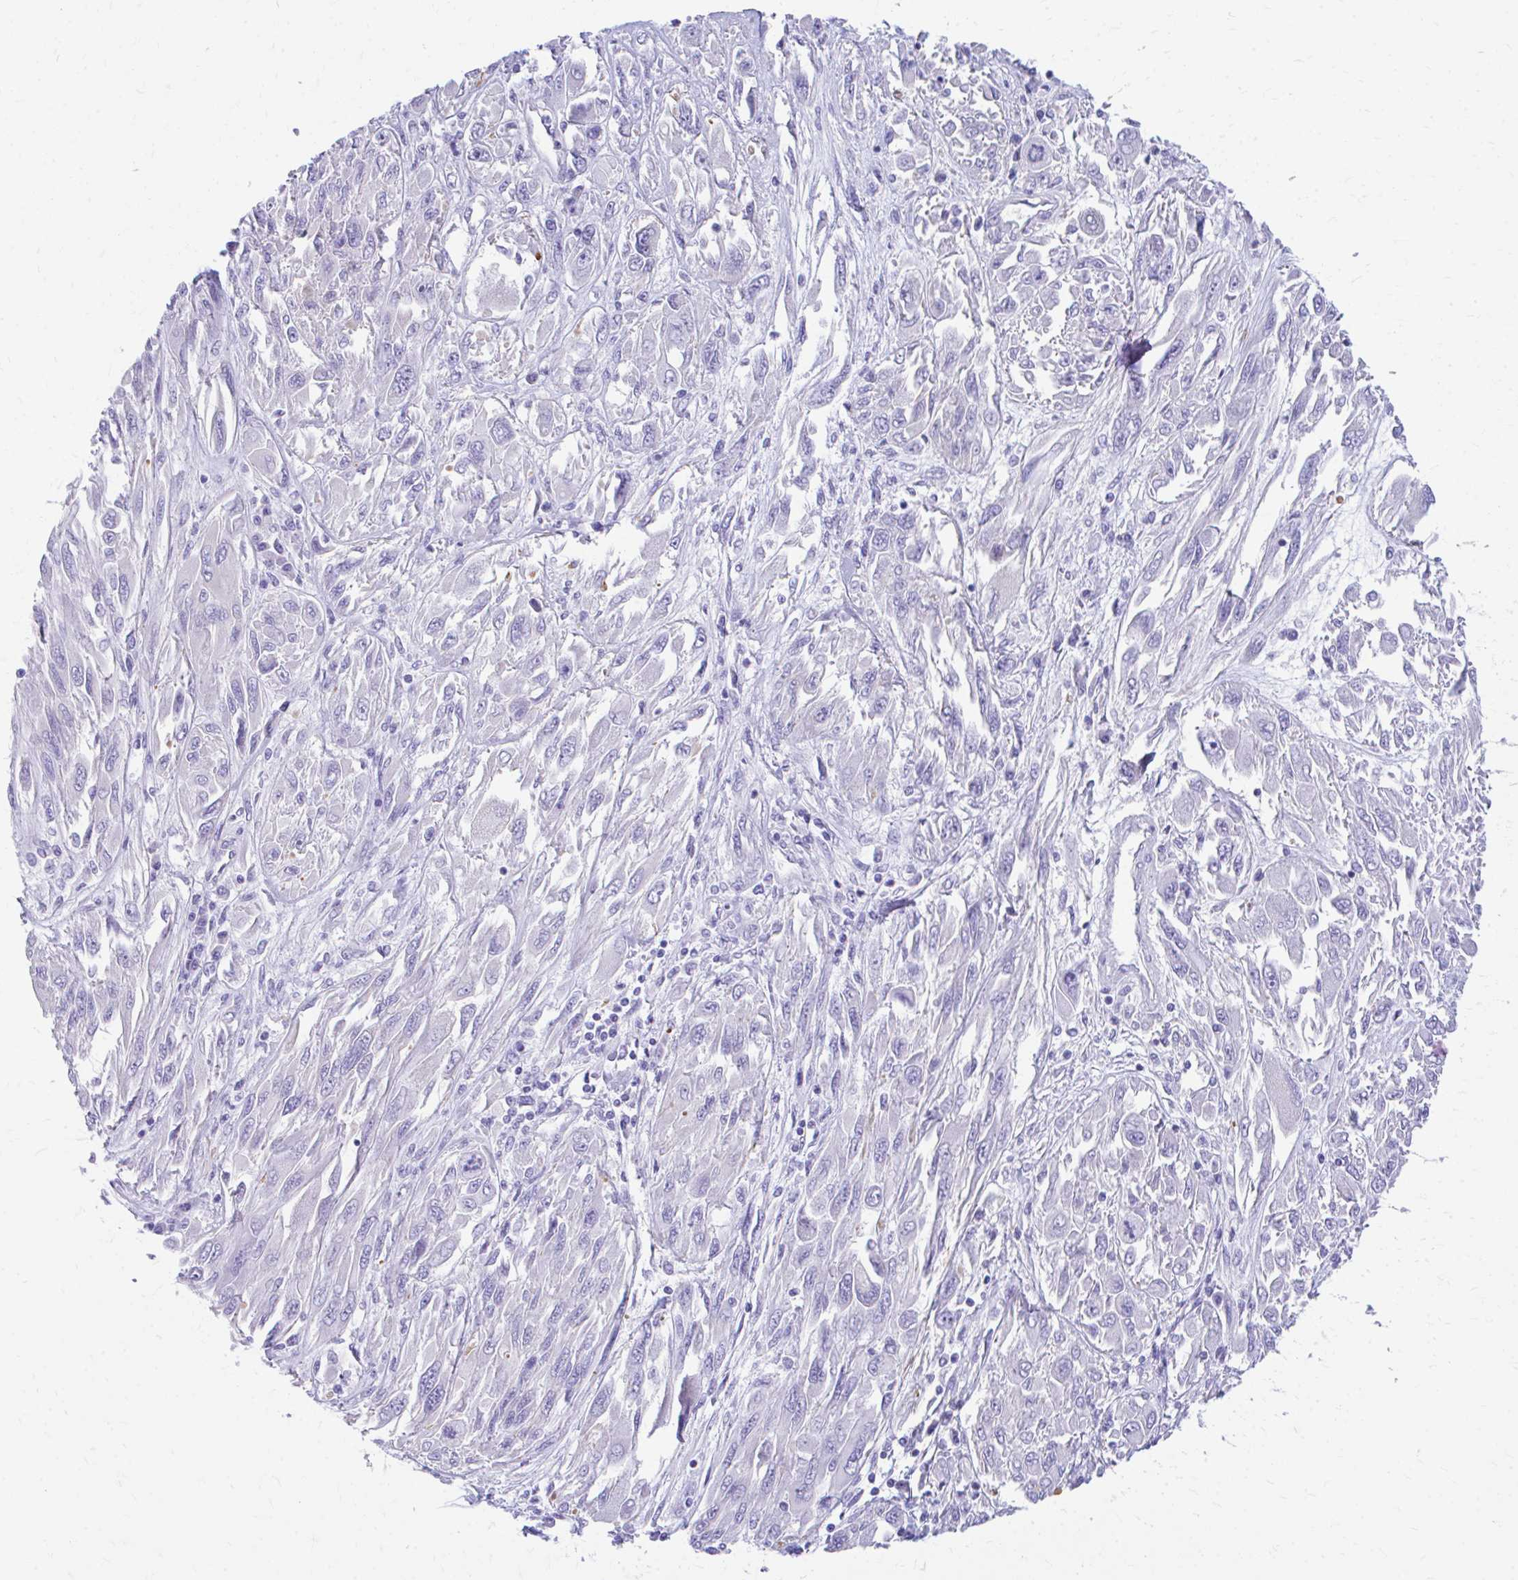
{"staining": {"intensity": "negative", "quantity": "none", "location": "none"}, "tissue": "melanoma", "cell_type": "Tumor cells", "image_type": "cancer", "snomed": [{"axis": "morphology", "description": "Malignant melanoma, NOS"}, {"axis": "topography", "description": "Skin"}], "caption": "The histopathology image reveals no significant staining in tumor cells of melanoma. The staining was performed using DAB to visualize the protein expression in brown, while the nuclei were stained in blue with hematoxylin (Magnification: 20x).", "gene": "KRIT1", "patient": {"sex": "female", "age": 91}}